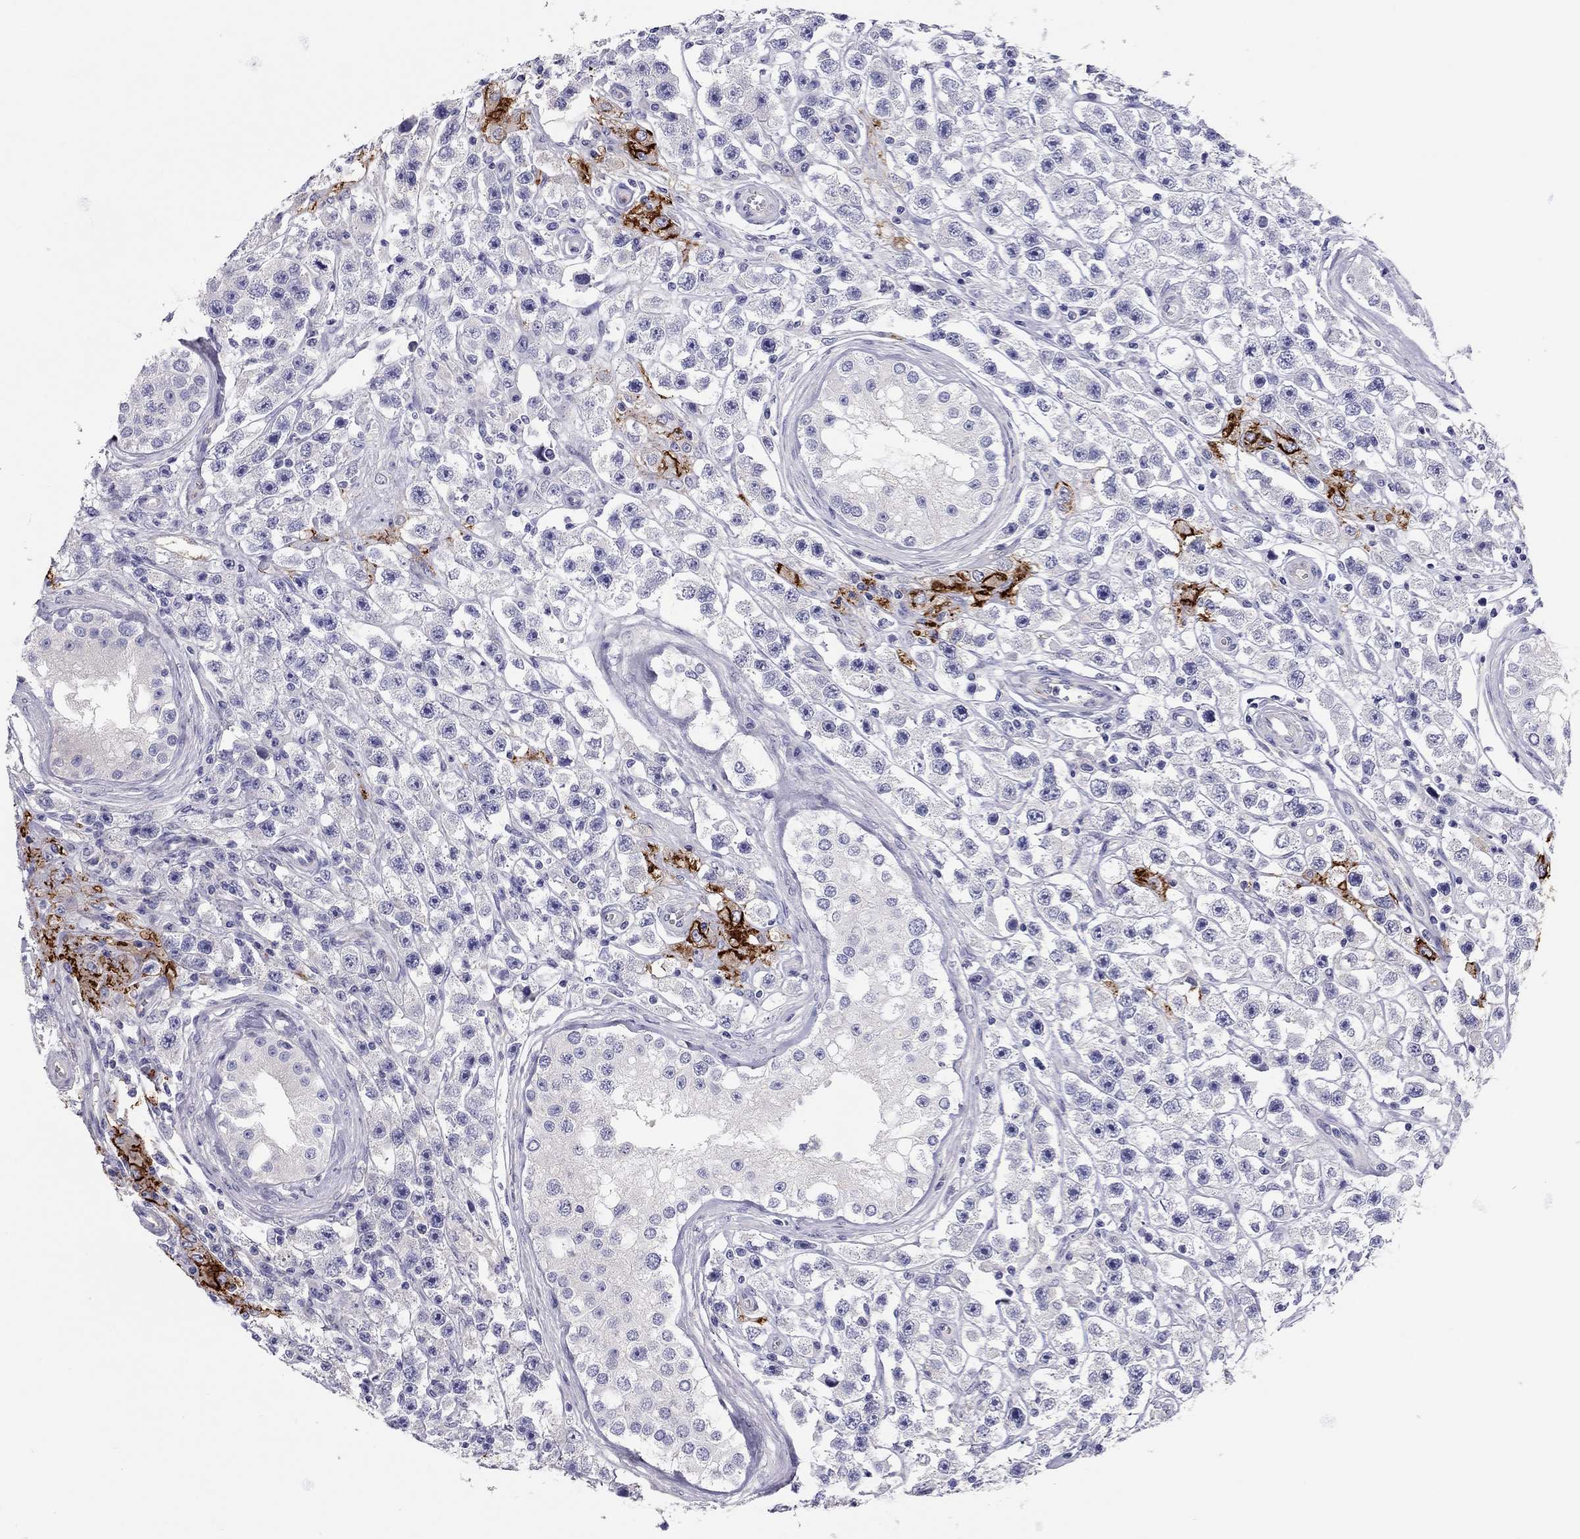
{"staining": {"intensity": "negative", "quantity": "none", "location": "none"}, "tissue": "testis cancer", "cell_type": "Tumor cells", "image_type": "cancer", "snomed": [{"axis": "morphology", "description": "Seminoma, NOS"}, {"axis": "topography", "description": "Testis"}], "caption": "IHC of seminoma (testis) demonstrates no positivity in tumor cells.", "gene": "SCARB1", "patient": {"sex": "male", "age": 45}}